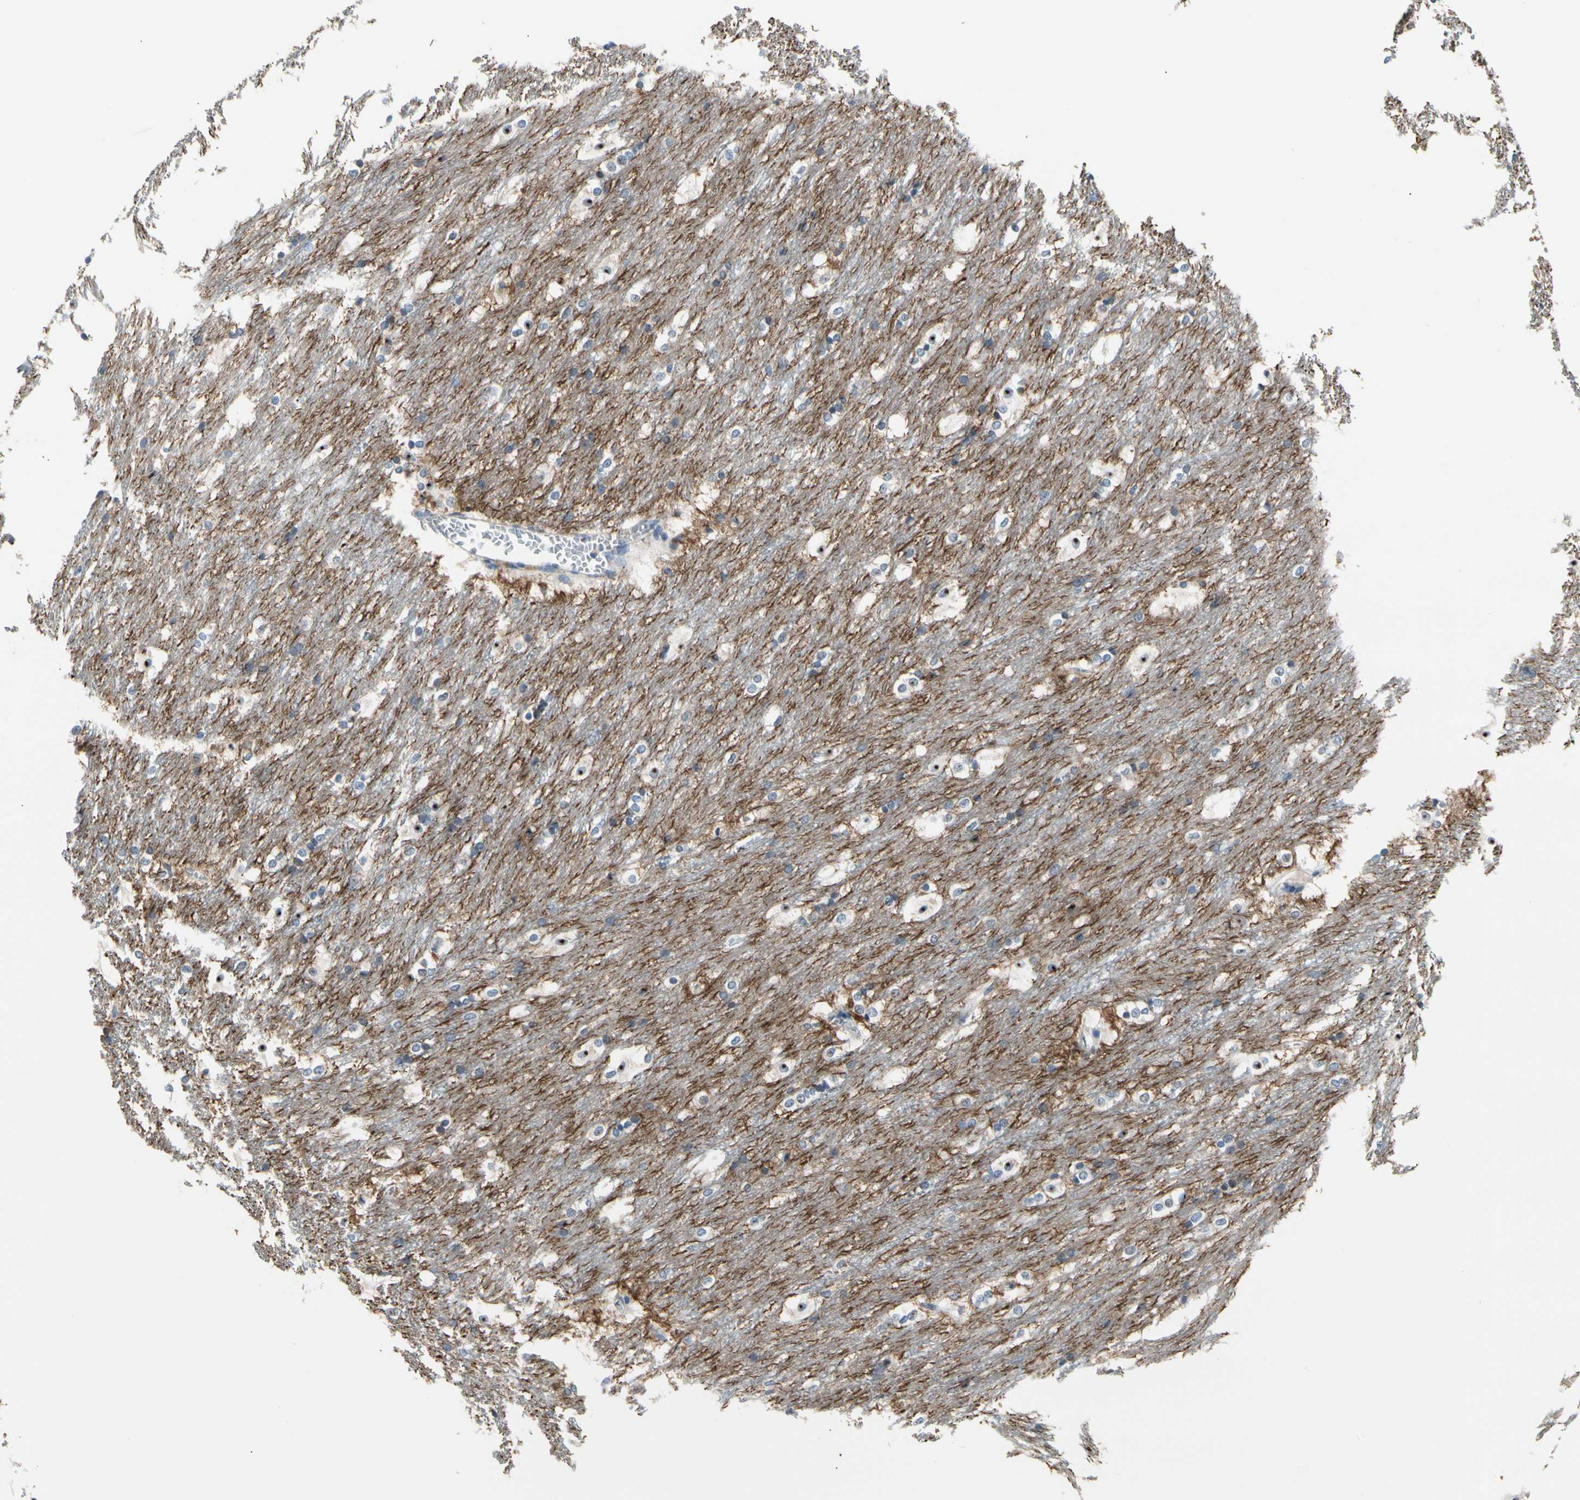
{"staining": {"intensity": "moderate", "quantity": "<25%", "location": "nuclear"}, "tissue": "caudate", "cell_type": "Glial cells", "image_type": "normal", "snomed": [{"axis": "morphology", "description": "Normal tissue, NOS"}, {"axis": "topography", "description": "Lateral ventricle wall"}], "caption": "Unremarkable caudate reveals moderate nuclear staining in approximately <25% of glial cells, visualized by immunohistochemistry.", "gene": "NFASC", "patient": {"sex": "female", "age": 19}}